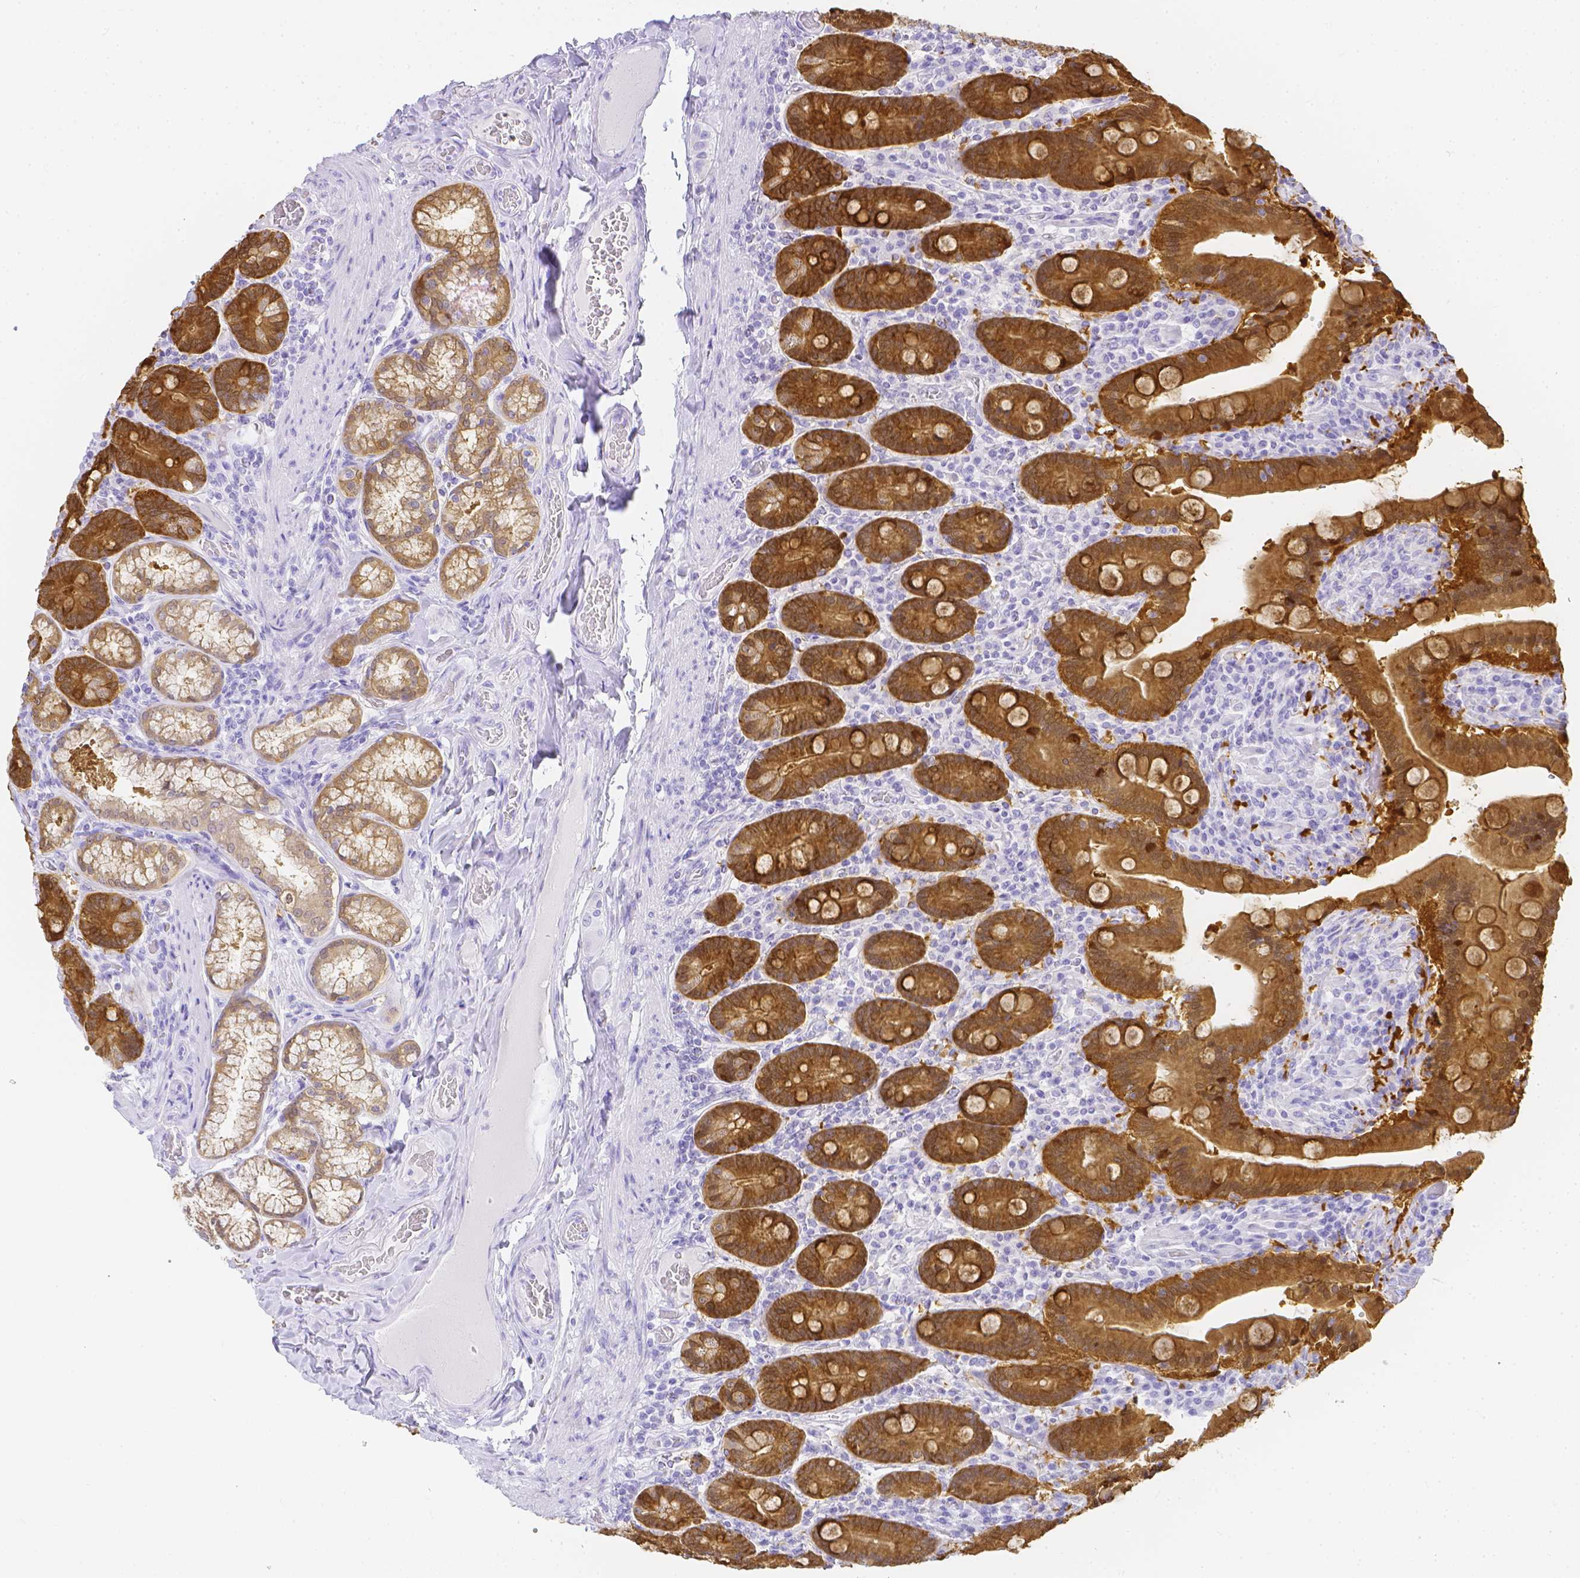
{"staining": {"intensity": "moderate", "quantity": ">75%", "location": "cytoplasmic/membranous"}, "tissue": "duodenum", "cell_type": "Glandular cells", "image_type": "normal", "snomed": [{"axis": "morphology", "description": "Normal tissue, NOS"}, {"axis": "topography", "description": "Duodenum"}], "caption": "This micrograph demonstrates immunohistochemistry staining of benign human duodenum, with medium moderate cytoplasmic/membranous positivity in about >75% of glandular cells.", "gene": "LGALS4", "patient": {"sex": "female", "age": 62}}